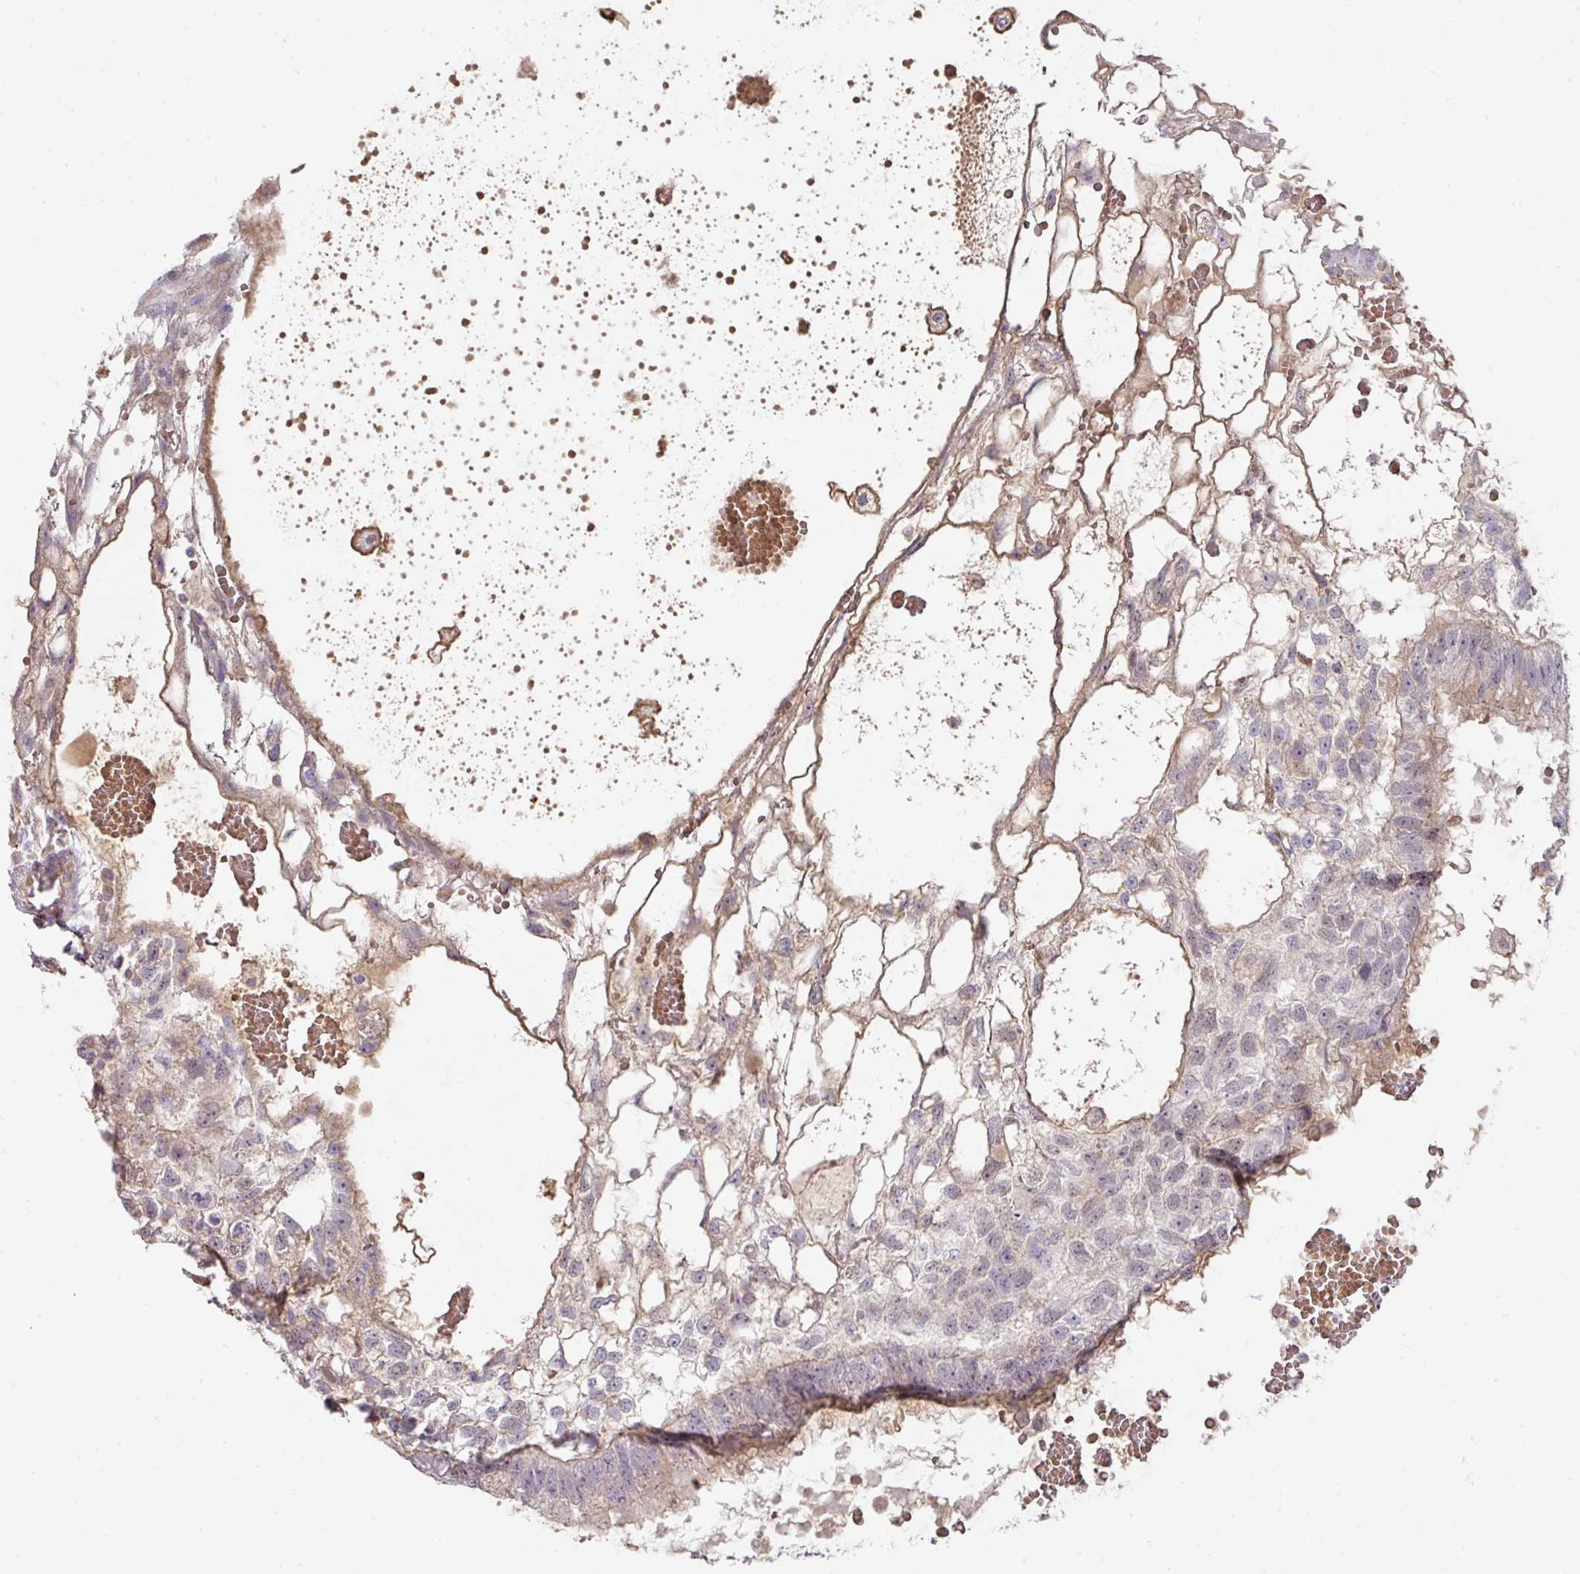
{"staining": {"intensity": "weak", "quantity": "<25%", "location": "cytoplasmic/membranous"}, "tissue": "testis cancer", "cell_type": "Tumor cells", "image_type": "cancer", "snomed": [{"axis": "morphology", "description": "Normal tissue, NOS"}, {"axis": "morphology", "description": "Carcinoma, Embryonal, NOS"}, {"axis": "topography", "description": "Testis"}], "caption": "A high-resolution histopathology image shows immunohistochemistry (IHC) staining of embryonal carcinoma (testis), which displays no significant expression in tumor cells.", "gene": "TARM1", "patient": {"sex": "male", "age": 32}}